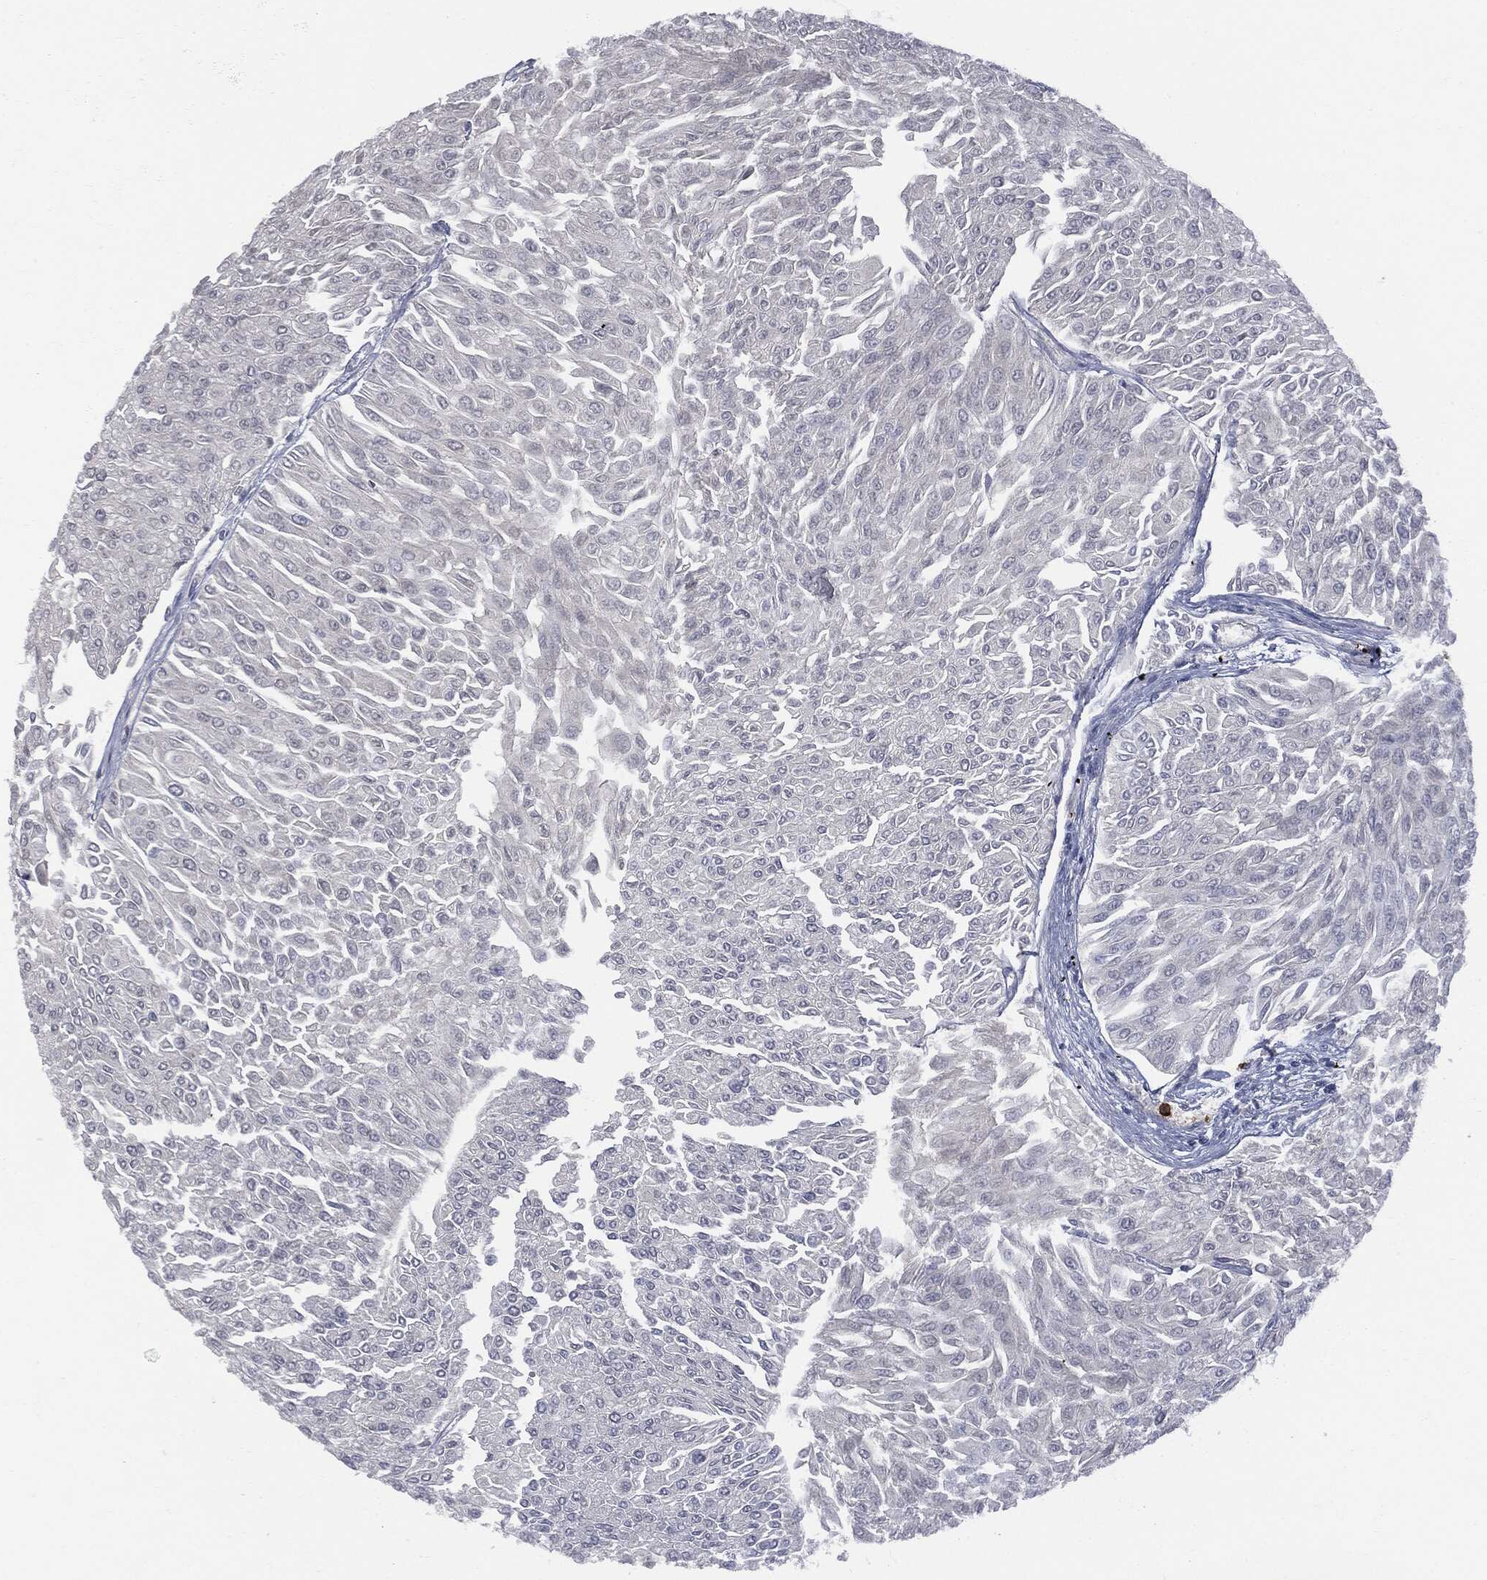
{"staining": {"intensity": "negative", "quantity": "none", "location": "none"}, "tissue": "urothelial cancer", "cell_type": "Tumor cells", "image_type": "cancer", "snomed": [{"axis": "morphology", "description": "Urothelial carcinoma, Low grade"}, {"axis": "topography", "description": "Urinary bladder"}], "caption": "Human urothelial cancer stained for a protein using immunohistochemistry (IHC) reveals no positivity in tumor cells.", "gene": "BTK", "patient": {"sex": "male", "age": 67}}